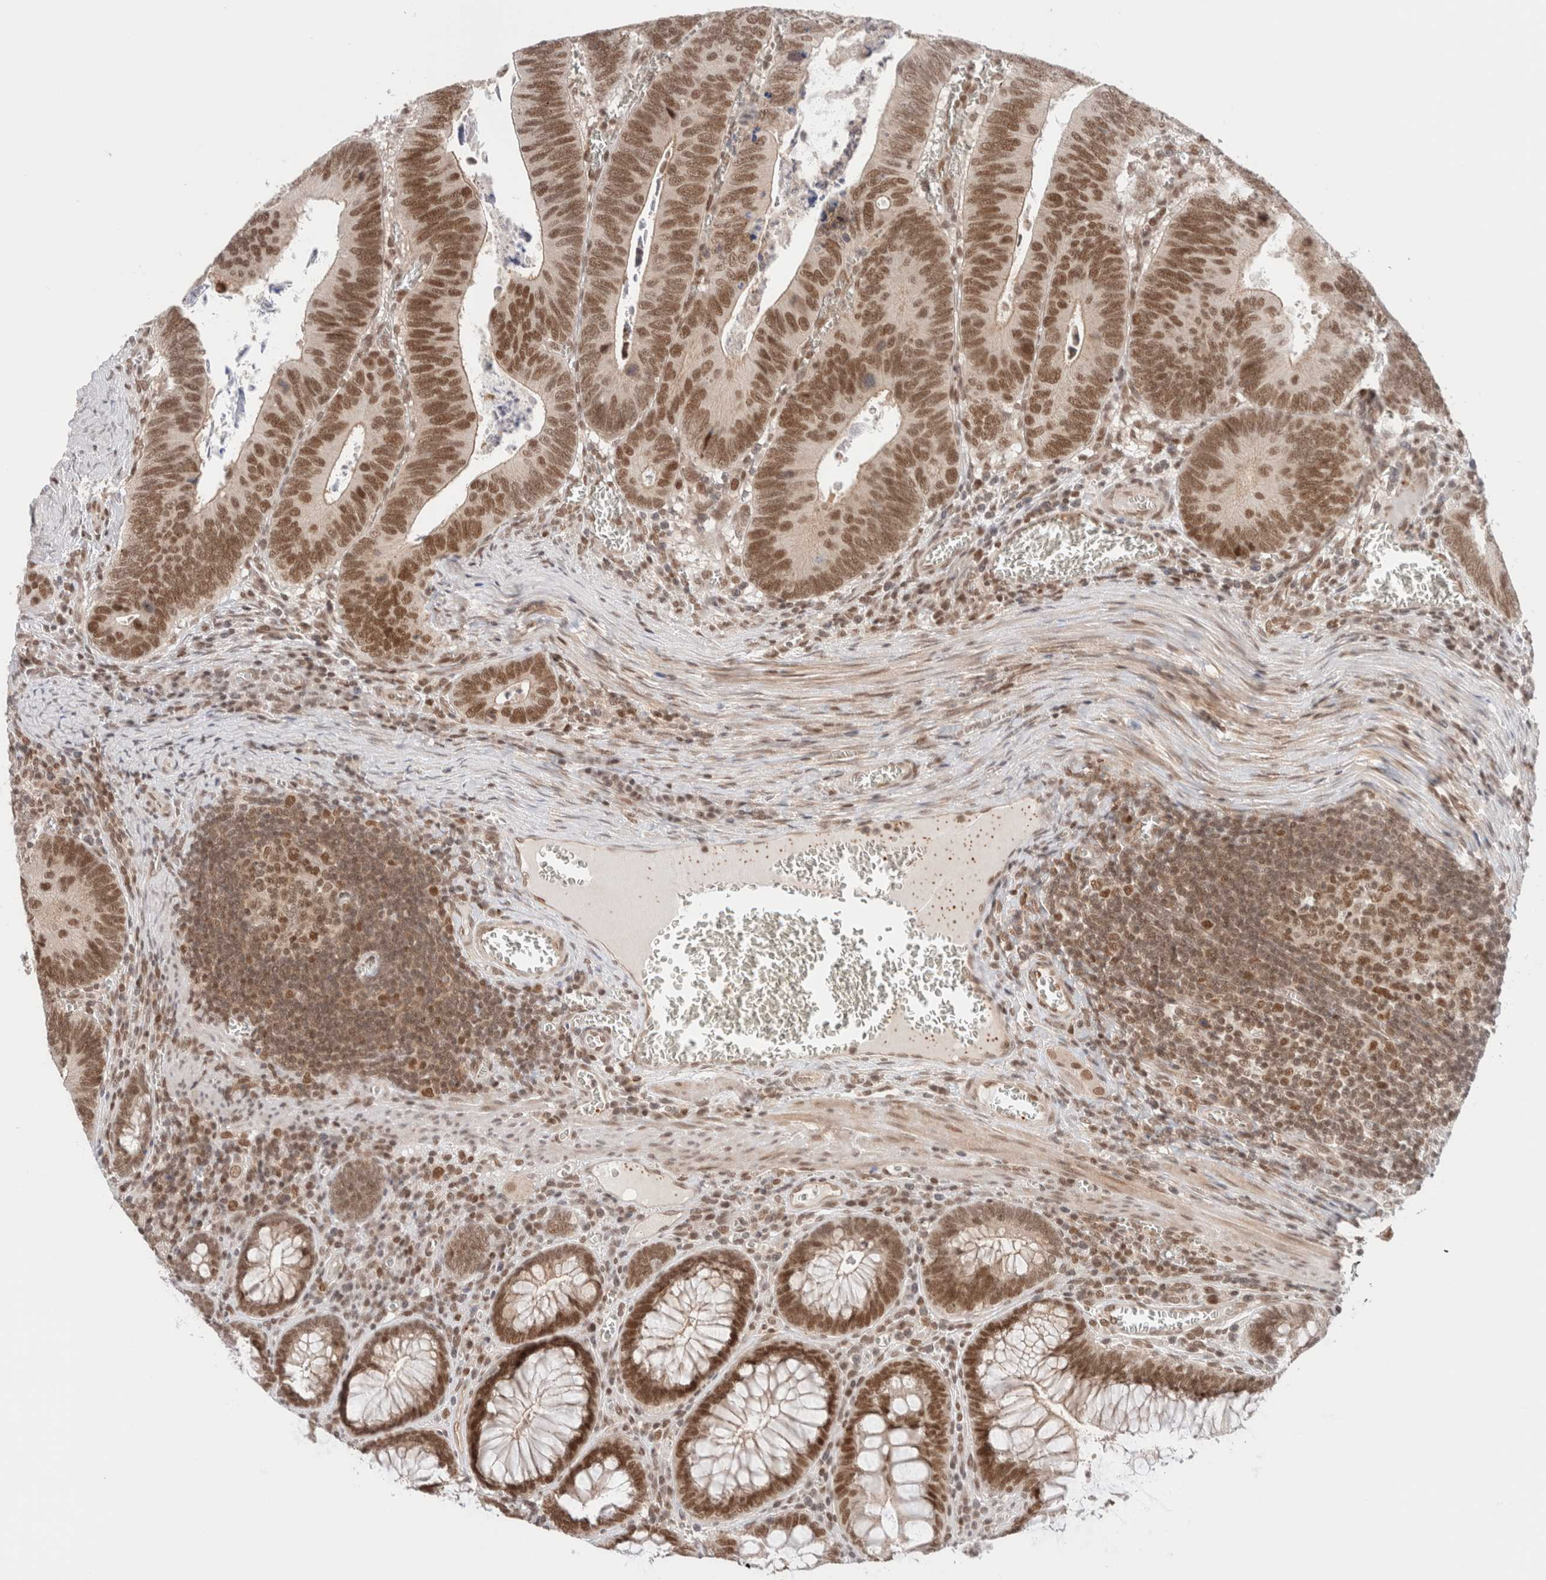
{"staining": {"intensity": "moderate", "quantity": ">75%", "location": "nuclear"}, "tissue": "colorectal cancer", "cell_type": "Tumor cells", "image_type": "cancer", "snomed": [{"axis": "morphology", "description": "Inflammation, NOS"}, {"axis": "morphology", "description": "Adenocarcinoma, NOS"}, {"axis": "topography", "description": "Colon"}], "caption": "Protein staining displays moderate nuclear staining in about >75% of tumor cells in adenocarcinoma (colorectal). The protein of interest is stained brown, and the nuclei are stained in blue (DAB (3,3'-diaminobenzidine) IHC with brightfield microscopy, high magnification).", "gene": "GATAD2A", "patient": {"sex": "male", "age": 72}}